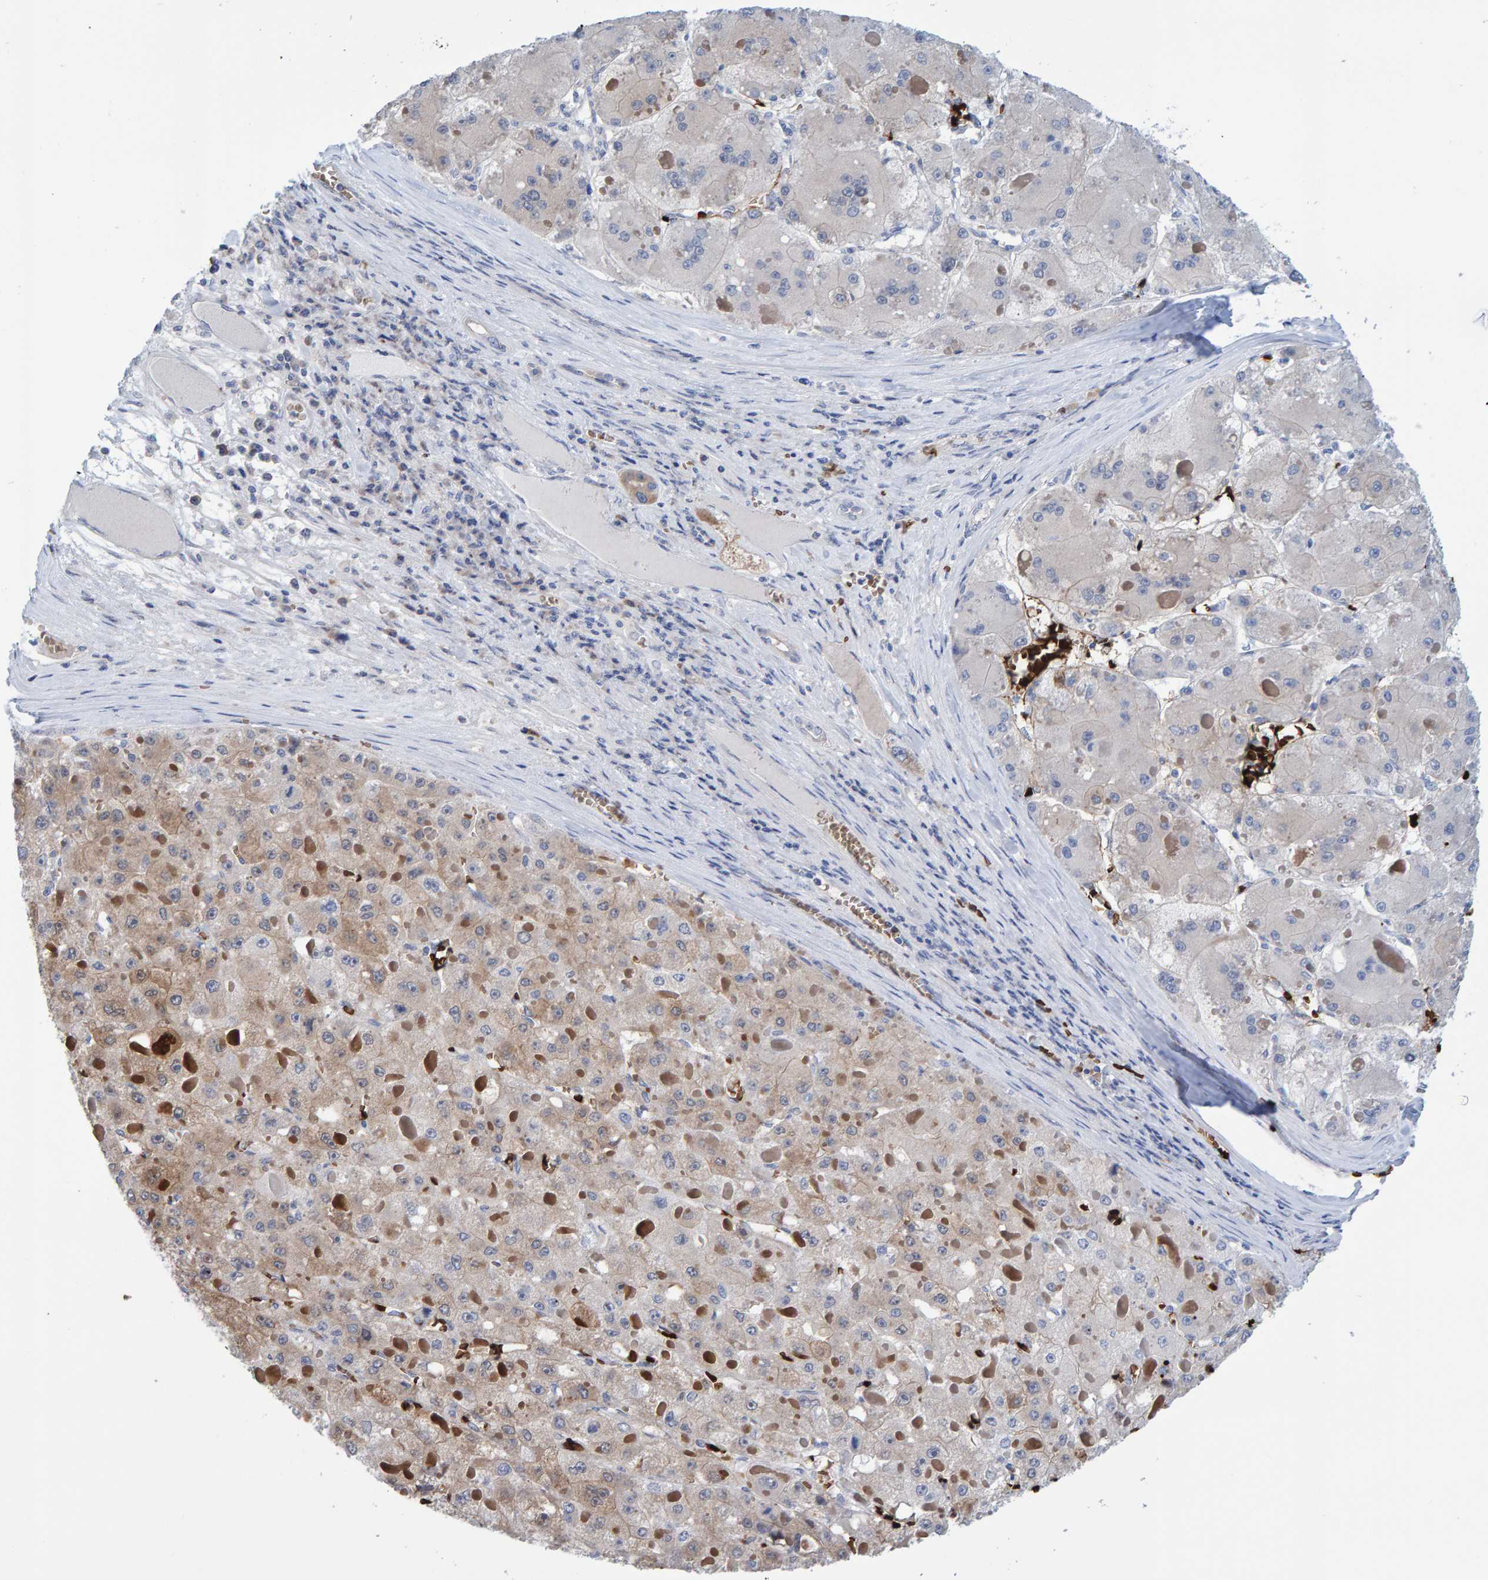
{"staining": {"intensity": "weak", "quantity": ">75%", "location": "cytoplasmic/membranous"}, "tissue": "liver cancer", "cell_type": "Tumor cells", "image_type": "cancer", "snomed": [{"axis": "morphology", "description": "Carcinoma, Hepatocellular, NOS"}, {"axis": "topography", "description": "Liver"}], "caption": "IHC image of human liver cancer (hepatocellular carcinoma) stained for a protein (brown), which reveals low levels of weak cytoplasmic/membranous expression in about >75% of tumor cells.", "gene": "VPS9D1", "patient": {"sex": "female", "age": 73}}